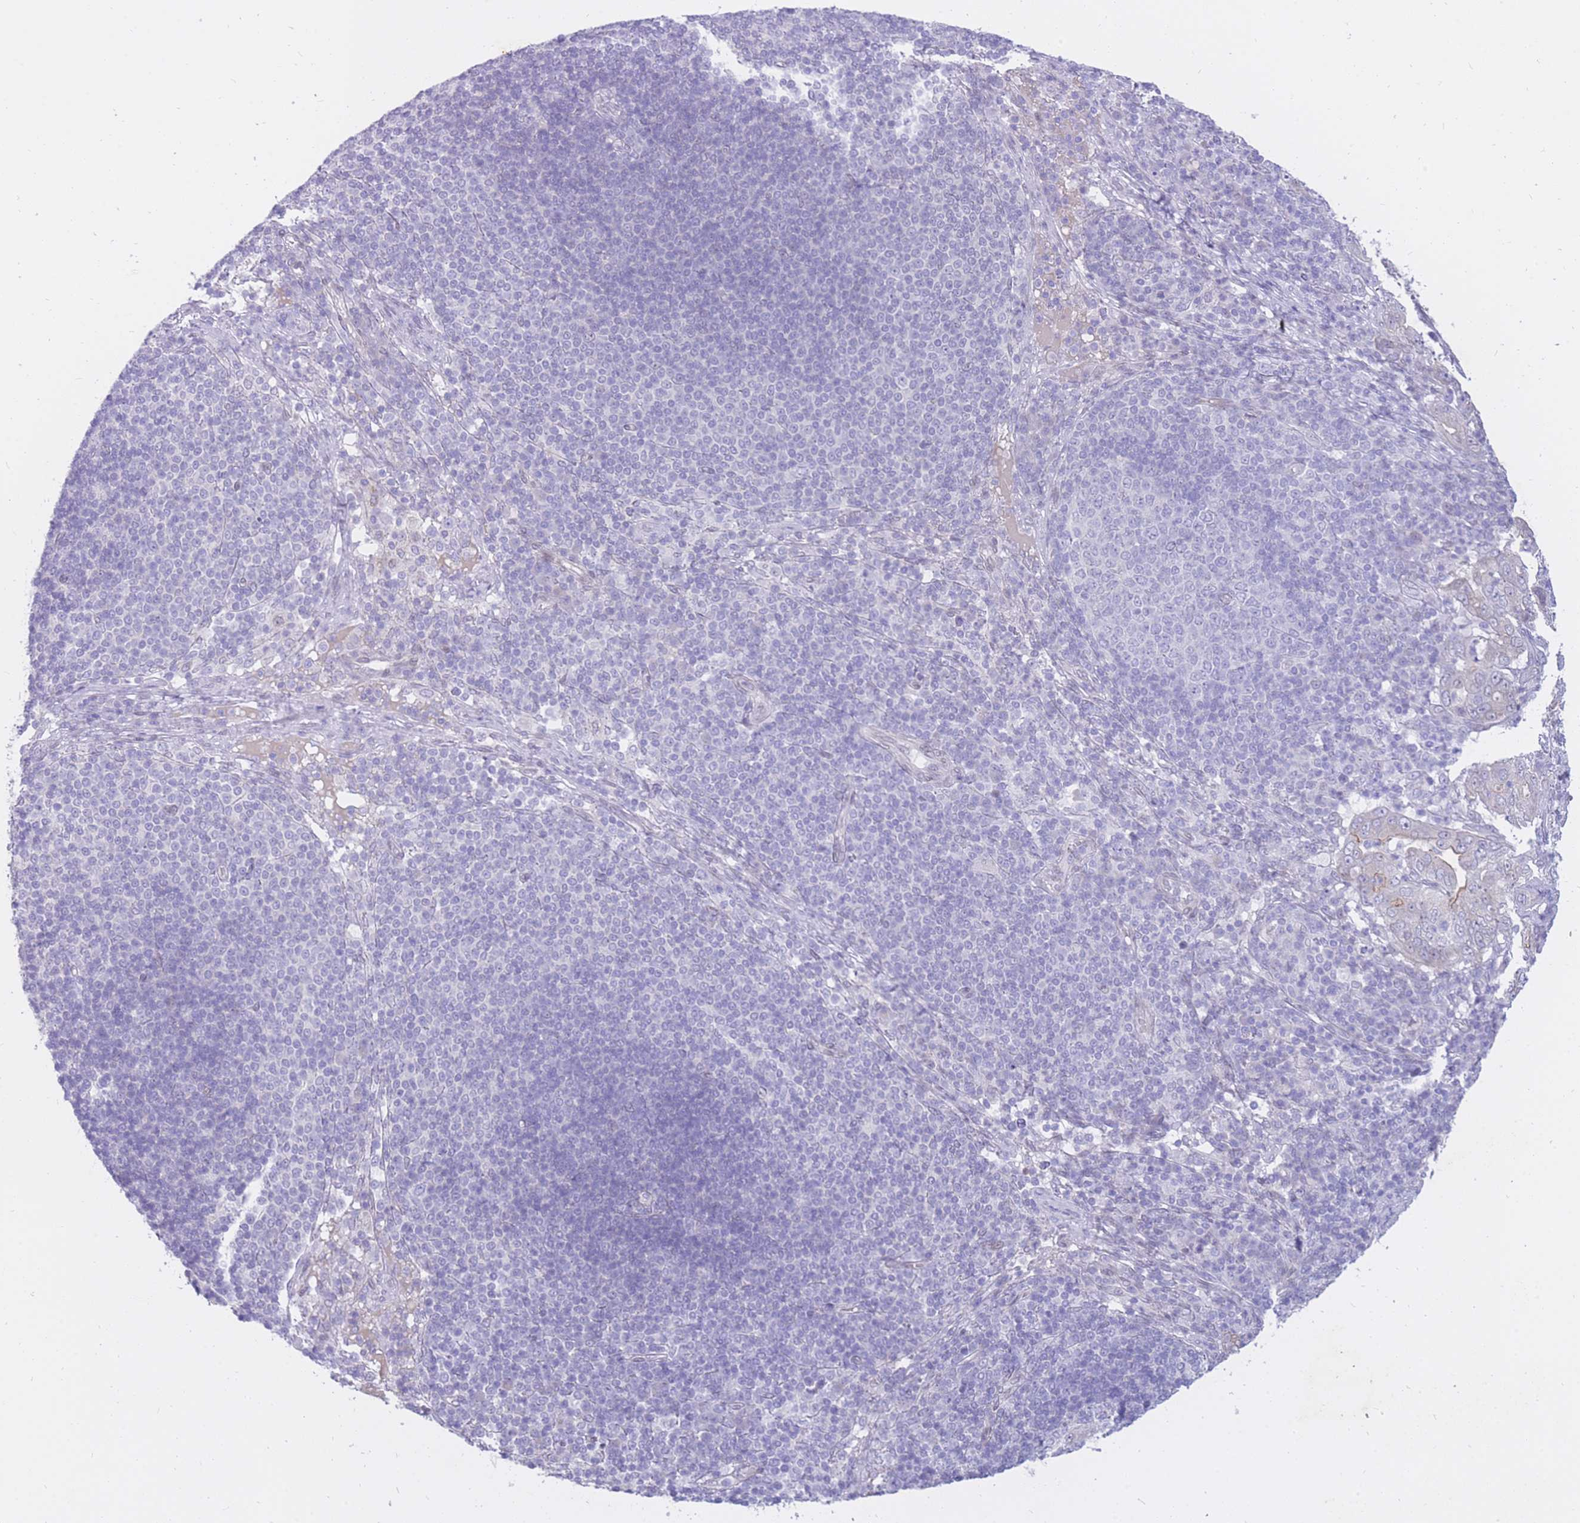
{"staining": {"intensity": "negative", "quantity": "none", "location": "none"}, "tissue": "pancreatic cancer", "cell_type": "Tumor cells", "image_type": "cancer", "snomed": [{"axis": "morphology", "description": "Normal tissue, NOS"}, {"axis": "morphology", "description": "Adenocarcinoma, NOS"}, {"axis": "topography", "description": "Lymph node"}, {"axis": "topography", "description": "Pancreas"}], "caption": "Protein analysis of pancreatic adenocarcinoma demonstrates no significant expression in tumor cells.", "gene": "HOOK2", "patient": {"sex": "female", "age": 67}}